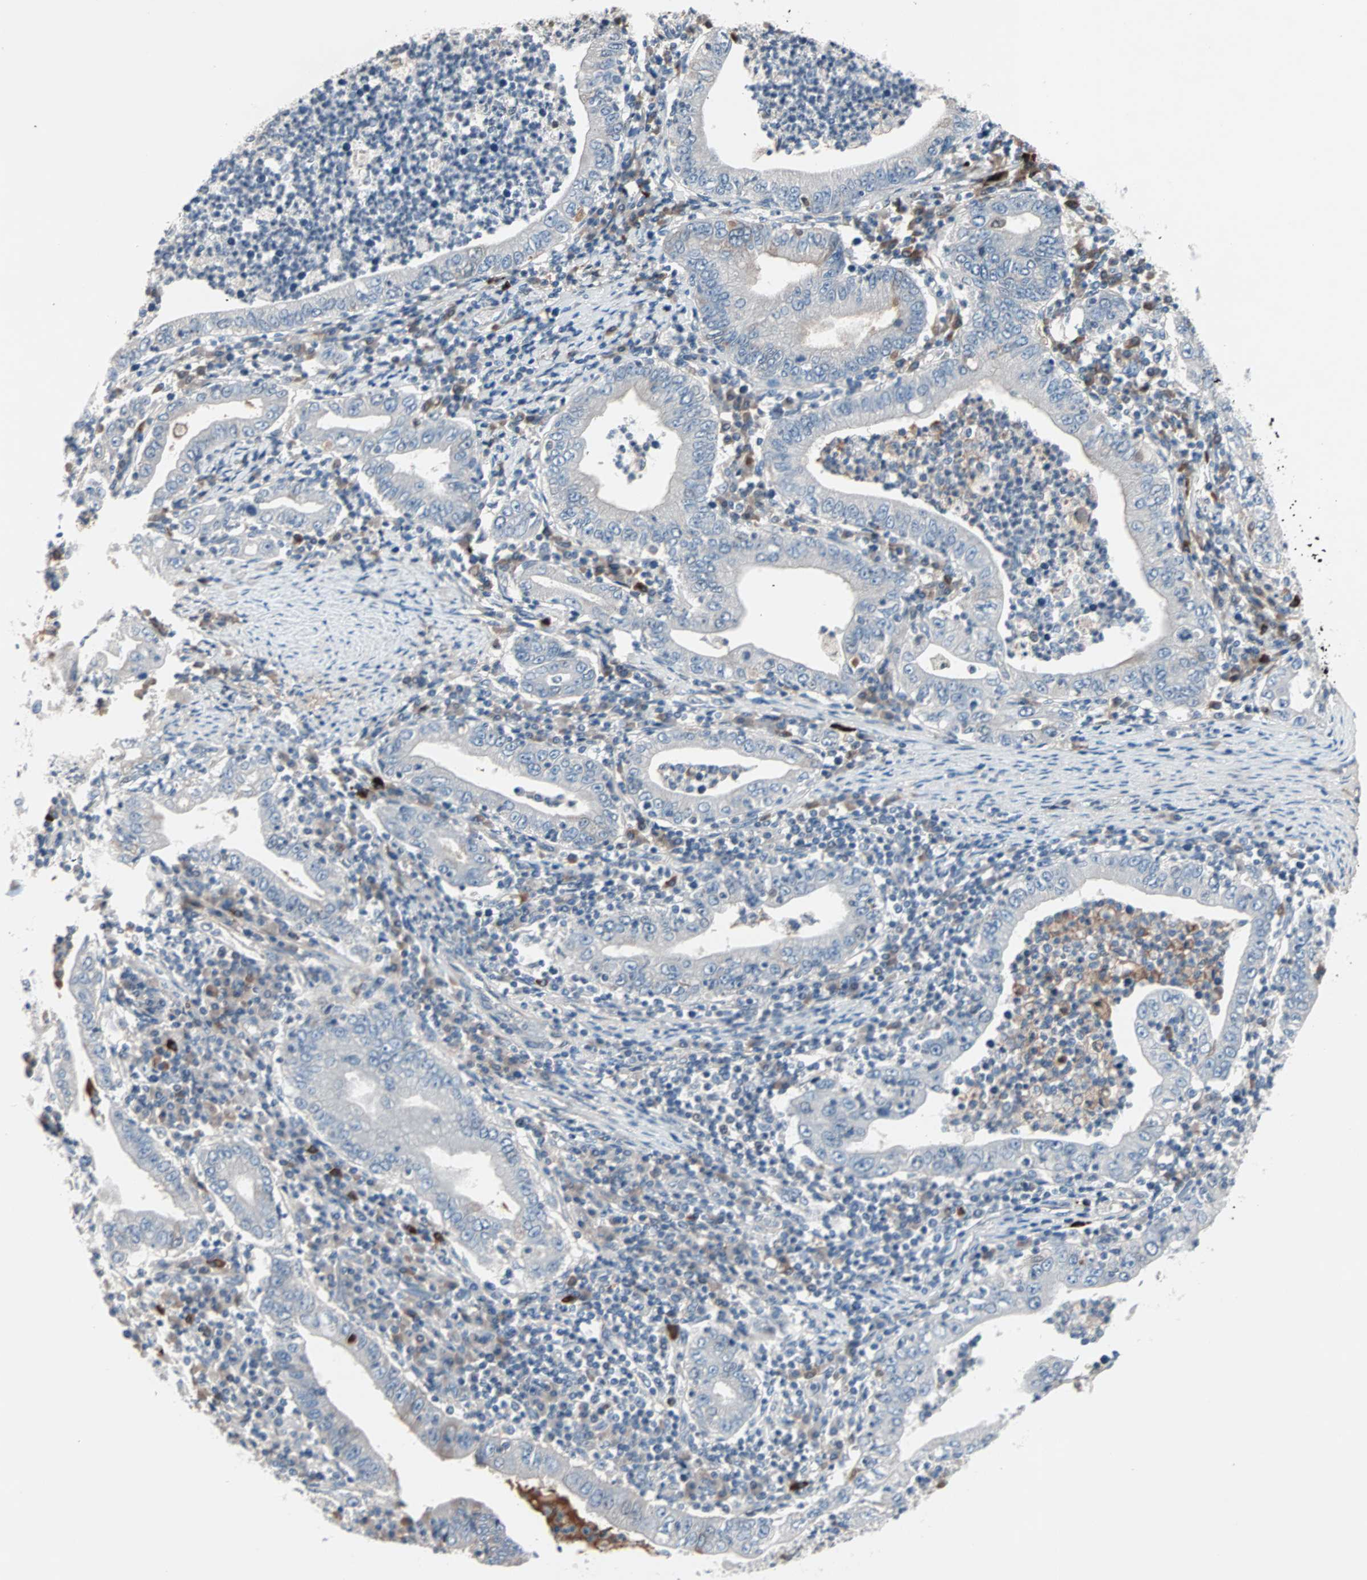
{"staining": {"intensity": "negative", "quantity": "none", "location": "none"}, "tissue": "stomach cancer", "cell_type": "Tumor cells", "image_type": "cancer", "snomed": [{"axis": "morphology", "description": "Normal tissue, NOS"}, {"axis": "morphology", "description": "Adenocarcinoma, NOS"}, {"axis": "topography", "description": "Esophagus"}, {"axis": "topography", "description": "Stomach, upper"}, {"axis": "topography", "description": "Peripheral nerve tissue"}], "caption": "This is an immunohistochemistry (IHC) image of stomach cancer (adenocarcinoma). There is no positivity in tumor cells.", "gene": "CCNE2", "patient": {"sex": "male", "age": 62}}